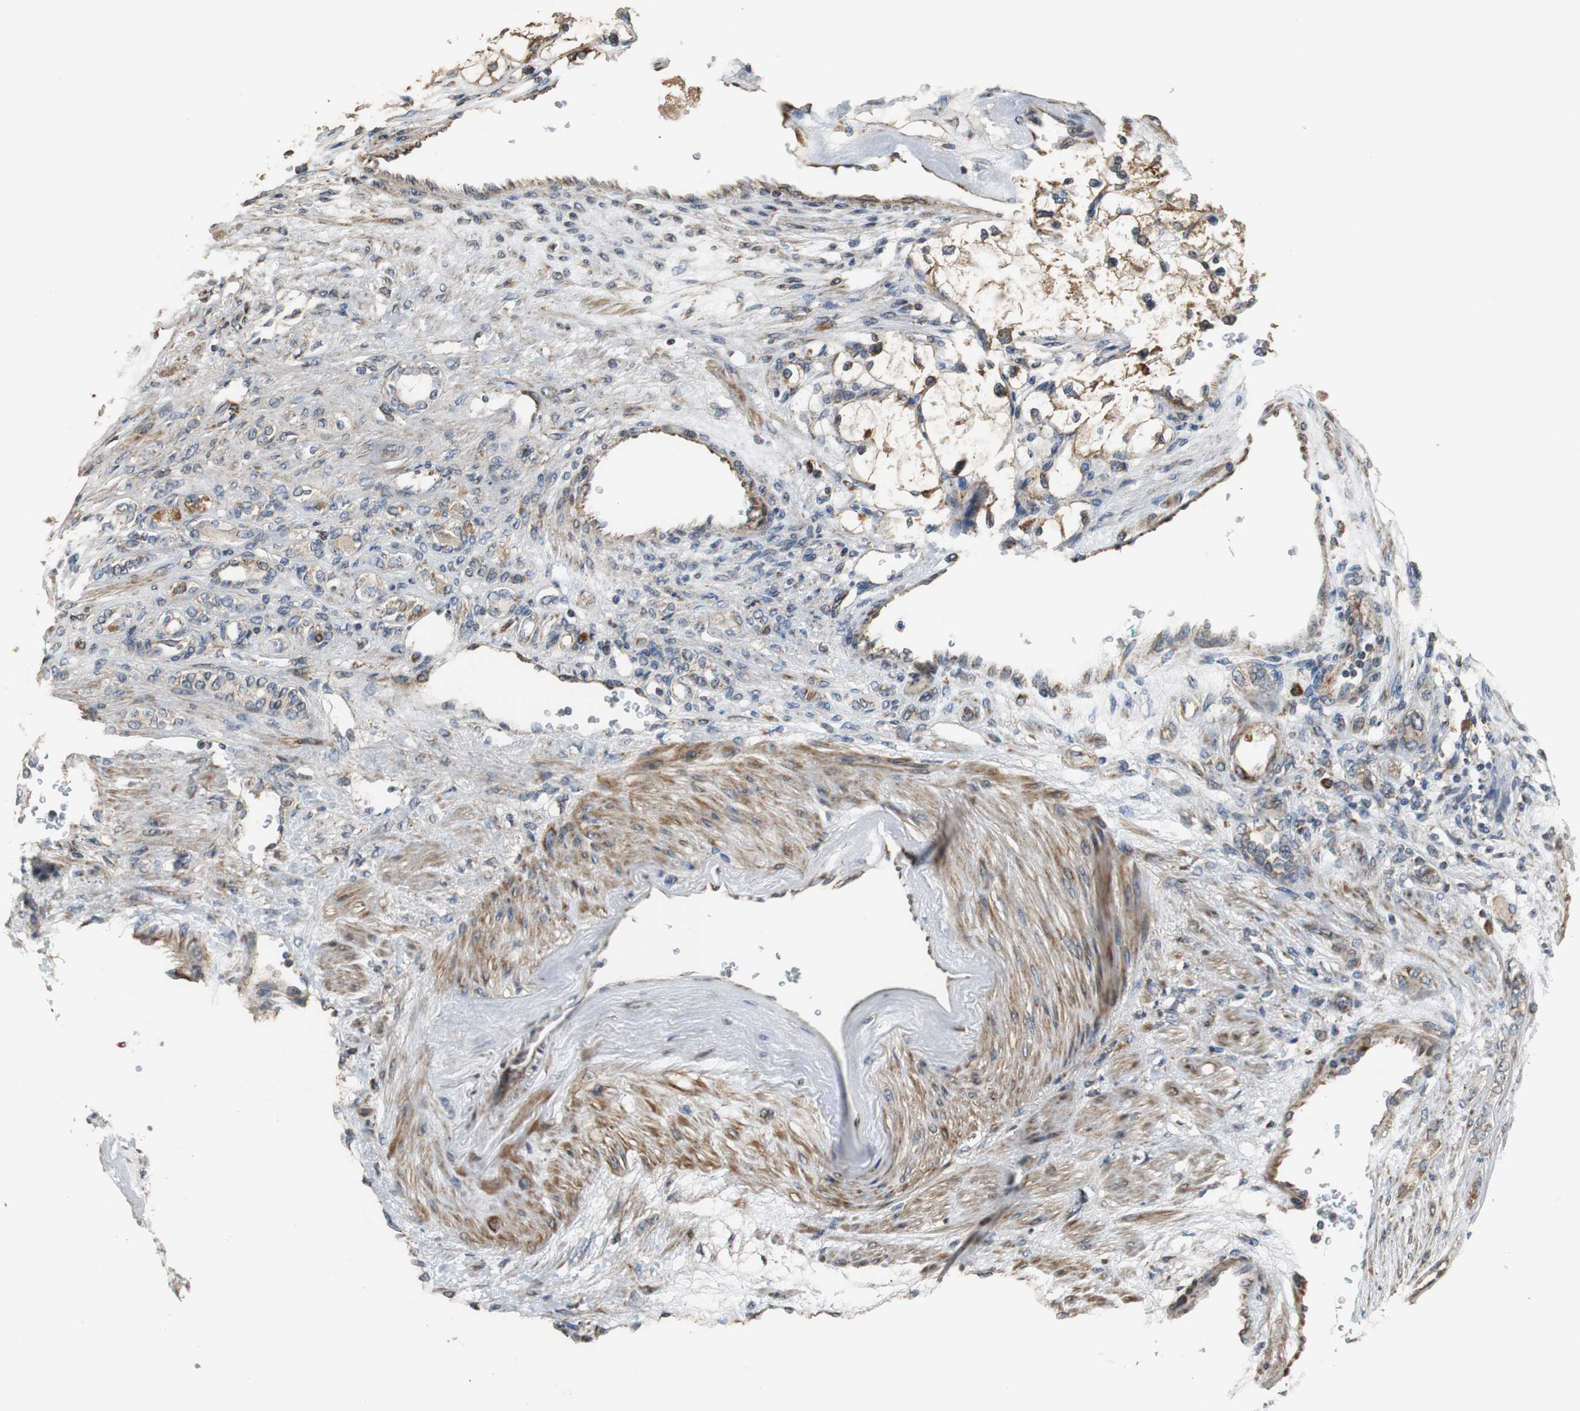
{"staining": {"intensity": "moderate", "quantity": ">75%", "location": "cytoplasmic/membranous"}, "tissue": "renal cancer", "cell_type": "Tumor cells", "image_type": "cancer", "snomed": [{"axis": "morphology", "description": "Adenocarcinoma, NOS"}, {"axis": "topography", "description": "Kidney"}], "caption": "Immunohistochemistry (DAB (3,3'-diaminobenzidine)) staining of human renal adenocarcinoma demonstrates moderate cytoplasmic/membranous protein staining in approximately >75% of tumor cells.", "gene": "HMGCL", "patient": {"sex": "female", "age": 83}}